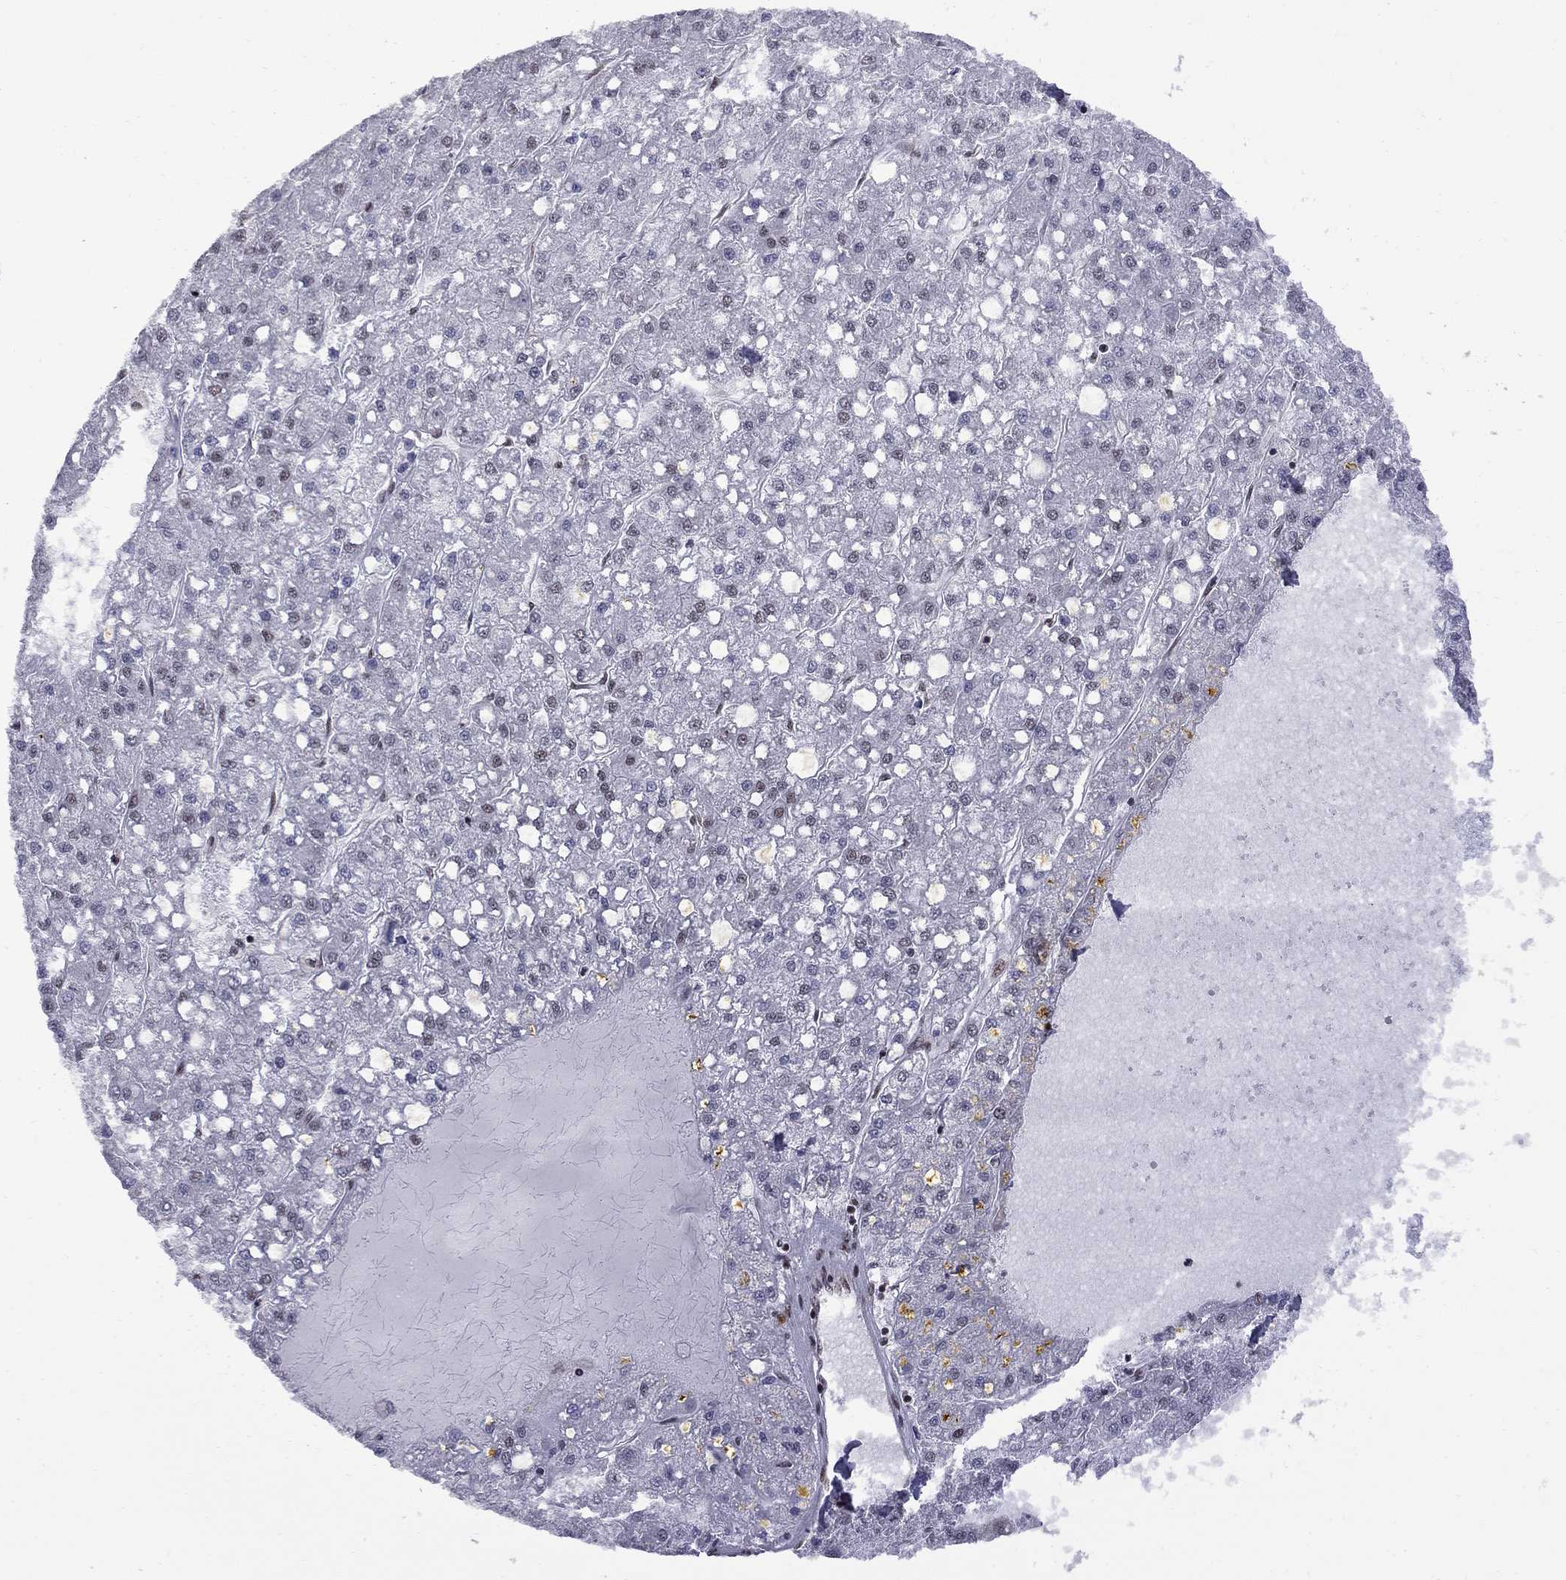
{"staining": {"intensity": "negative", "quantity": "none", "location": "none"}, "tissue": "liver cancer", "cell_type": "Tumor cells", "image_type": "cancer", "snomed": [{"axis": "morphology", "description": "Carcinoma, Hepatocellular, NOS"}, {"axis": "topography", "description": "Liver"}], "caption": "Liver cancer (hepatocellular carcinoma) stained for a protein using immunohistochemistry (IHC) shows no staining tumor cells.", "gene": "MED25", "patient": {"sex": "male", "age": 67}}